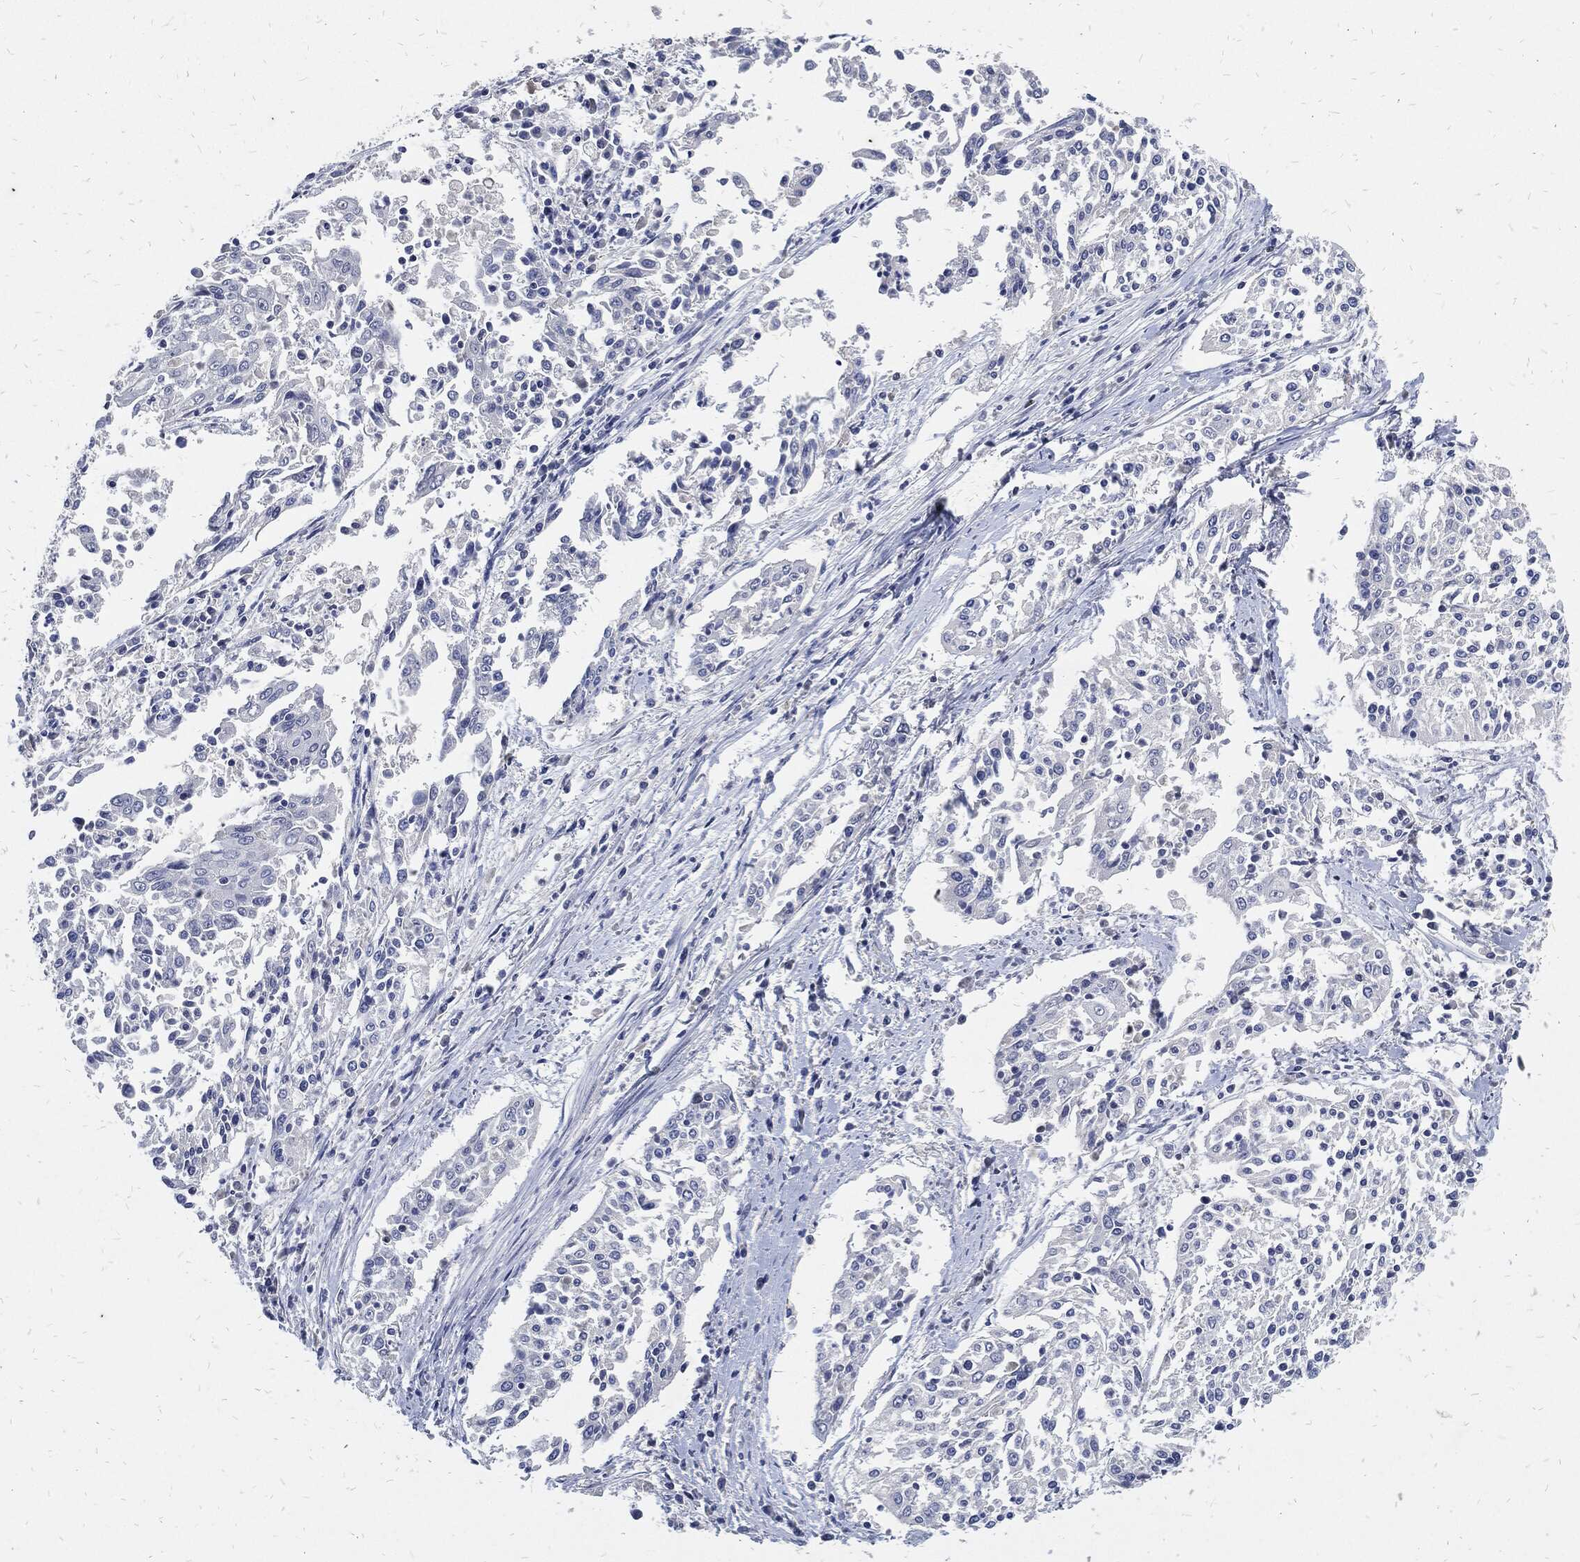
{"staining": {"intensity": "negative", "quantity": "none", "location": "none"}, "tissue": "cervical cancer", "cell_type": "Tumor cells", "image_type": "cancer", "snomed": [{"axis": "morphology", "description": "Squamous cell carcinoma, NOS"}, {"axis": "topography", "description": "Cervix"}], "caption": "Human cervical squamous cell carcinoma stained for a protein using IHC reveals no staining in tumor cells.", "gene": "JUN", "patient": {"sex": "female", "age": 41}}